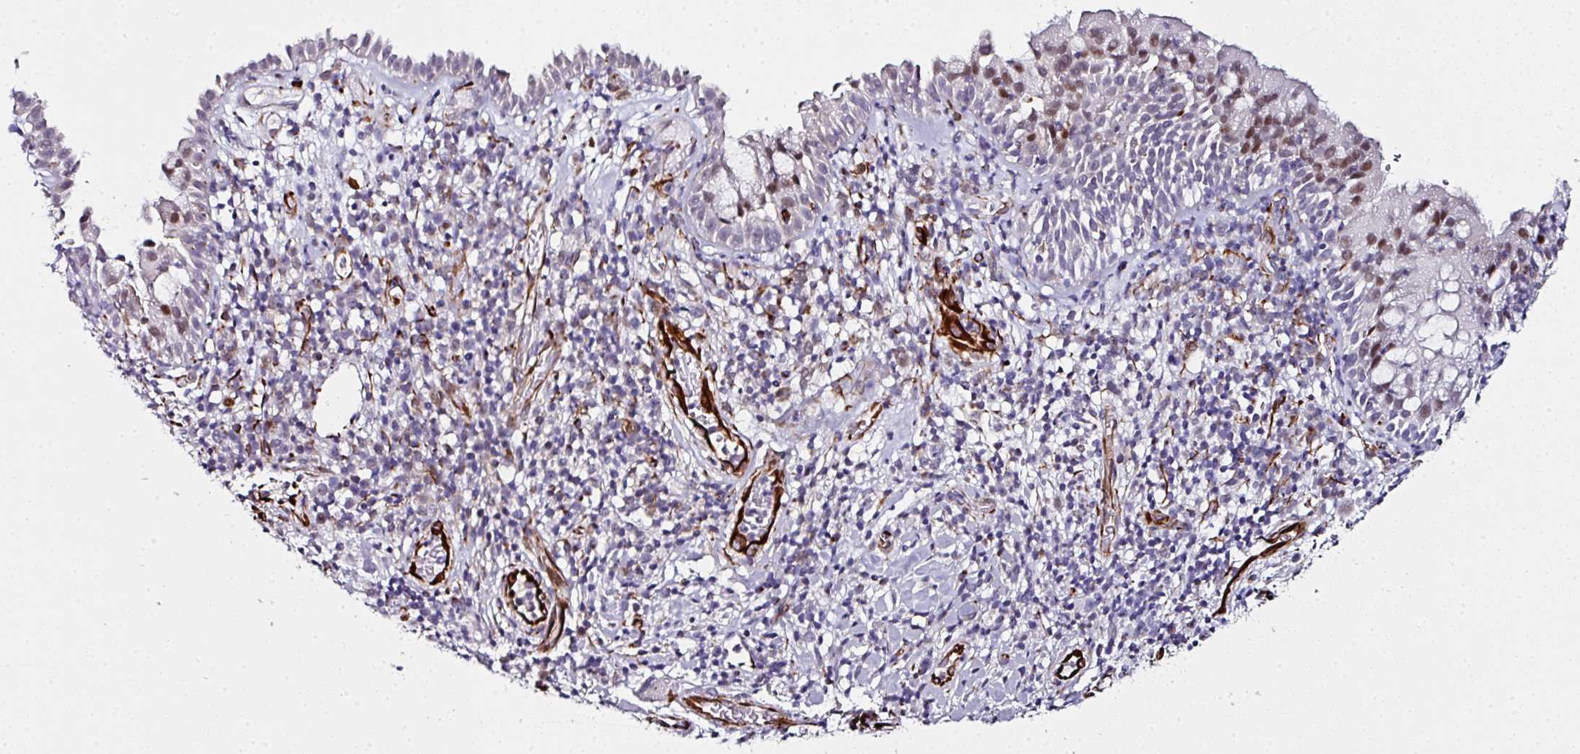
{"staining": {"intensity": "moderate", "quantity": "<25%", "location": "nuclear"}, "tissue": "nasopharynx", "cell_type": "Respiratory epithelial cells", "image_type": "normal", "snomed": [{"axis": "morphology", "description": "Normal tissue, NOS"}, {"axis": "topography", "description": "Nasopharynx"}], "caption": "Nasopharynx stained with a protein marker displays moderate staining in respiratory epithelial cells.", "gene": "TMPRSS9", "patient": {"sex": "male", "age": 65}}